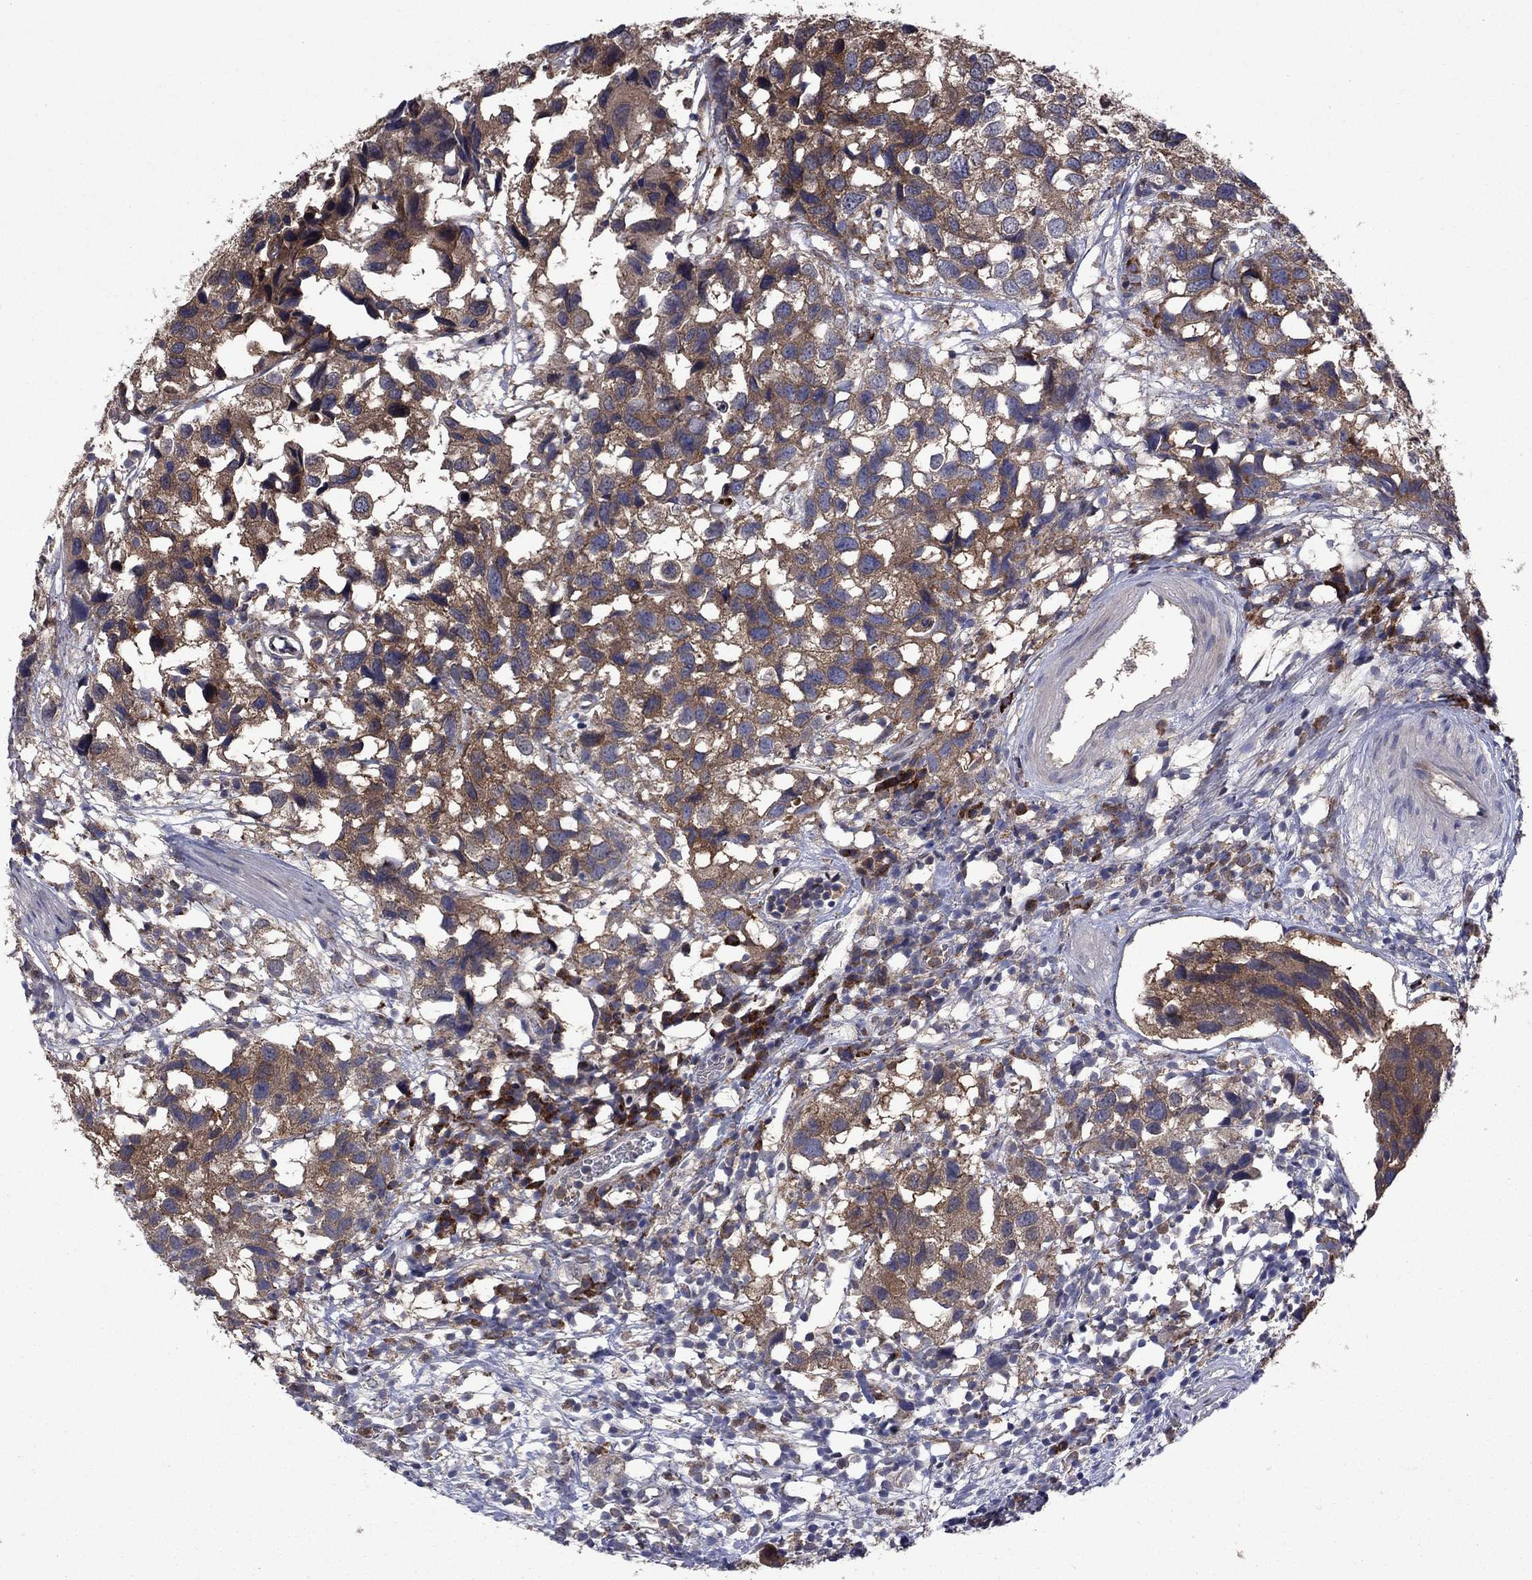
{"staining": {"intensity": "moderate", "quantity": ">75%", "location": "cytoplasmic/membranous"}, "tissue": "urothelial cancer", "cell_type": "Tumor cells", "image_type": "cancer", "snomed": [{"axis": "morphology", "description": "Urothelial carcinoma, High grade"}, {"axis": "topography", "description": "Urinary bladder"}], "caption": "High-grade urothelial carcinoma stained with IHC demonstrates moderate cytoplasmic/membranous staining in about >75% of tumor cells.", "gene": "MEA1", "patient": {"sex": "male", "age": 79}}